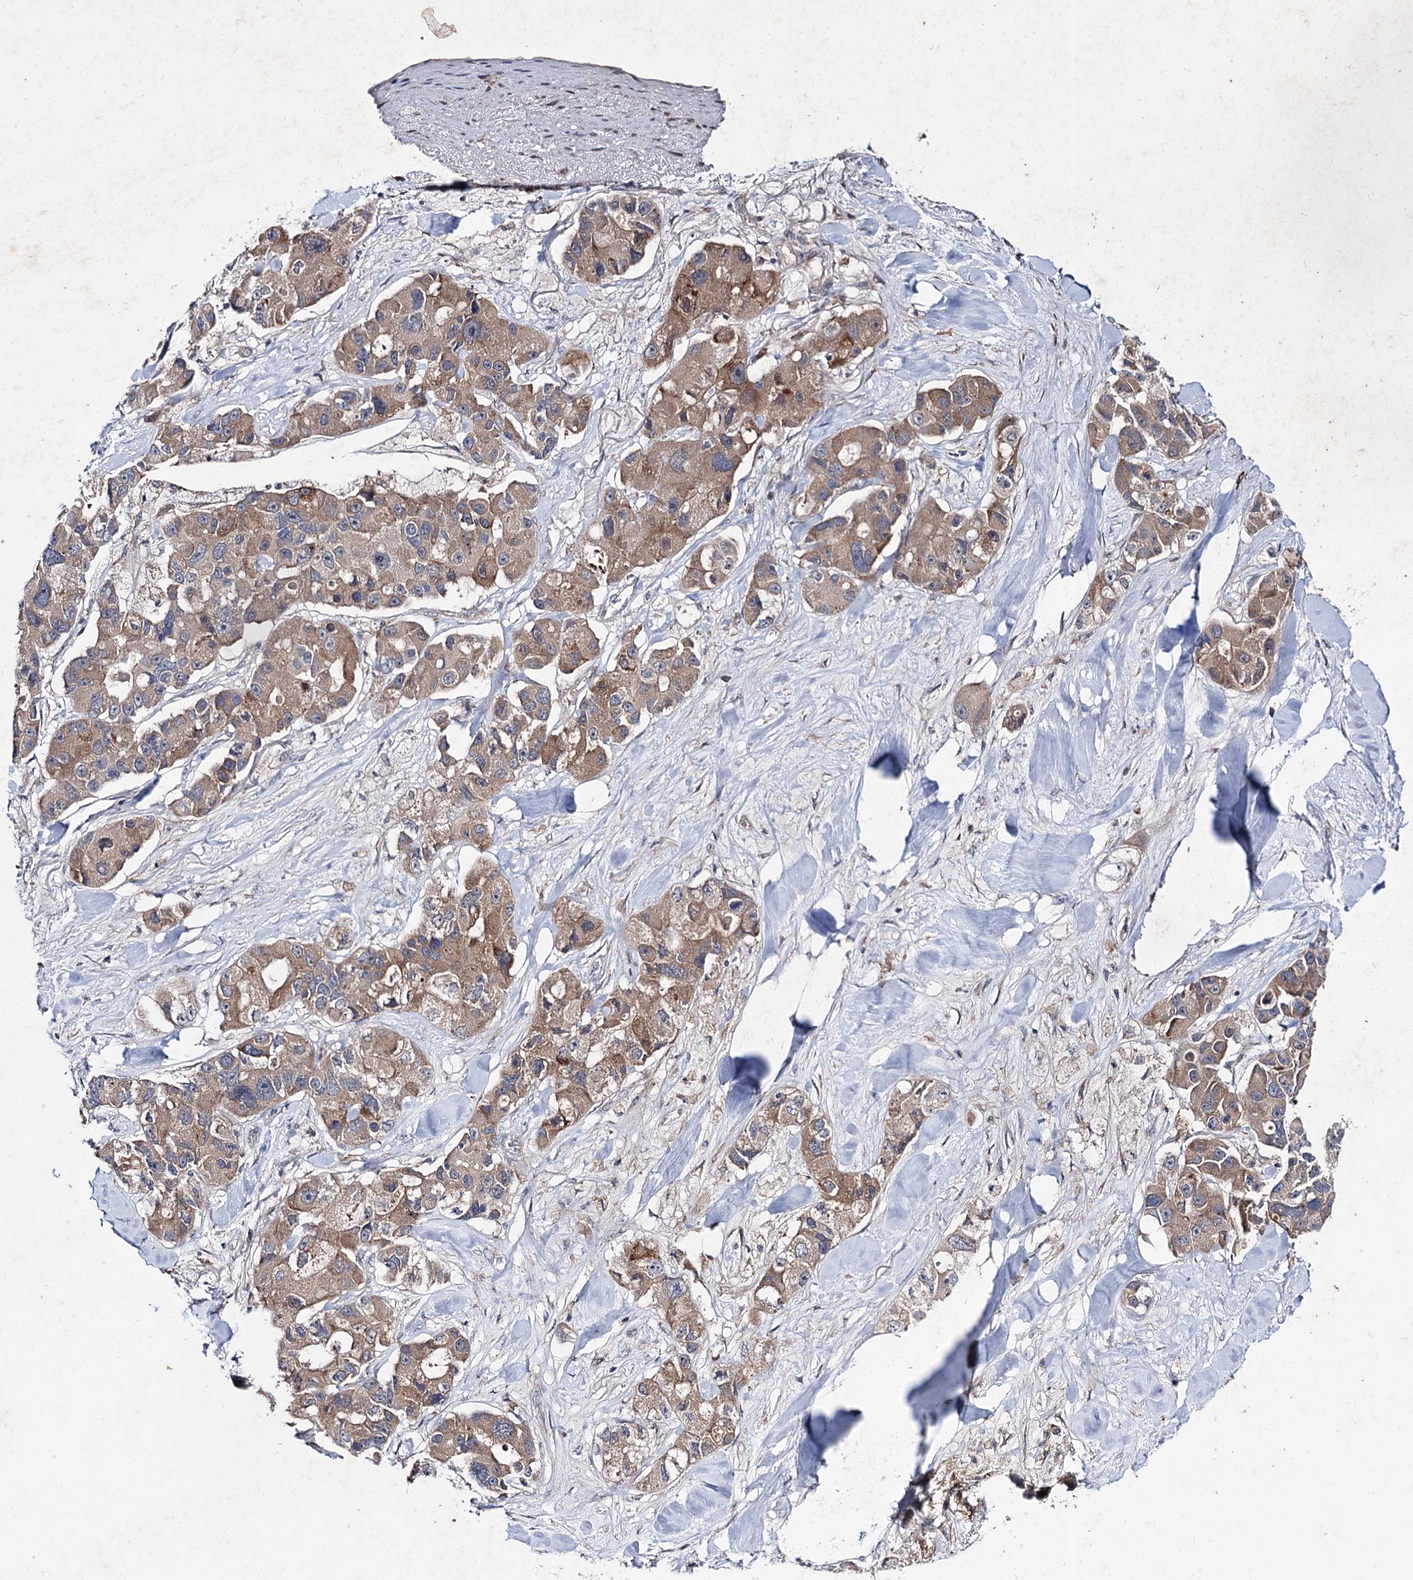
{"staining": {"intensity": "moderate", "quantity": "25%-75%", "location": "cytoplasmic/membranous"}, "tissue": "lung cancer", "cell_type": "Tumor cells", "image_type": "cancer", "snomed": [{"axis": "morphology", "description": "Adenocarcinoma, NOS"}, {"axis": "topography", "description": "Lung"}], "caption": "Tumor cells demonstrate medium levels of moderate cytoplasmic/membranous staining in about 25%-75% of cells in lung cancer. (brown staining indicates protein expression, while blue staining denotes nuclei).", "gene": "PTPN3", "patient": {"sex": "female", "age": 54}}